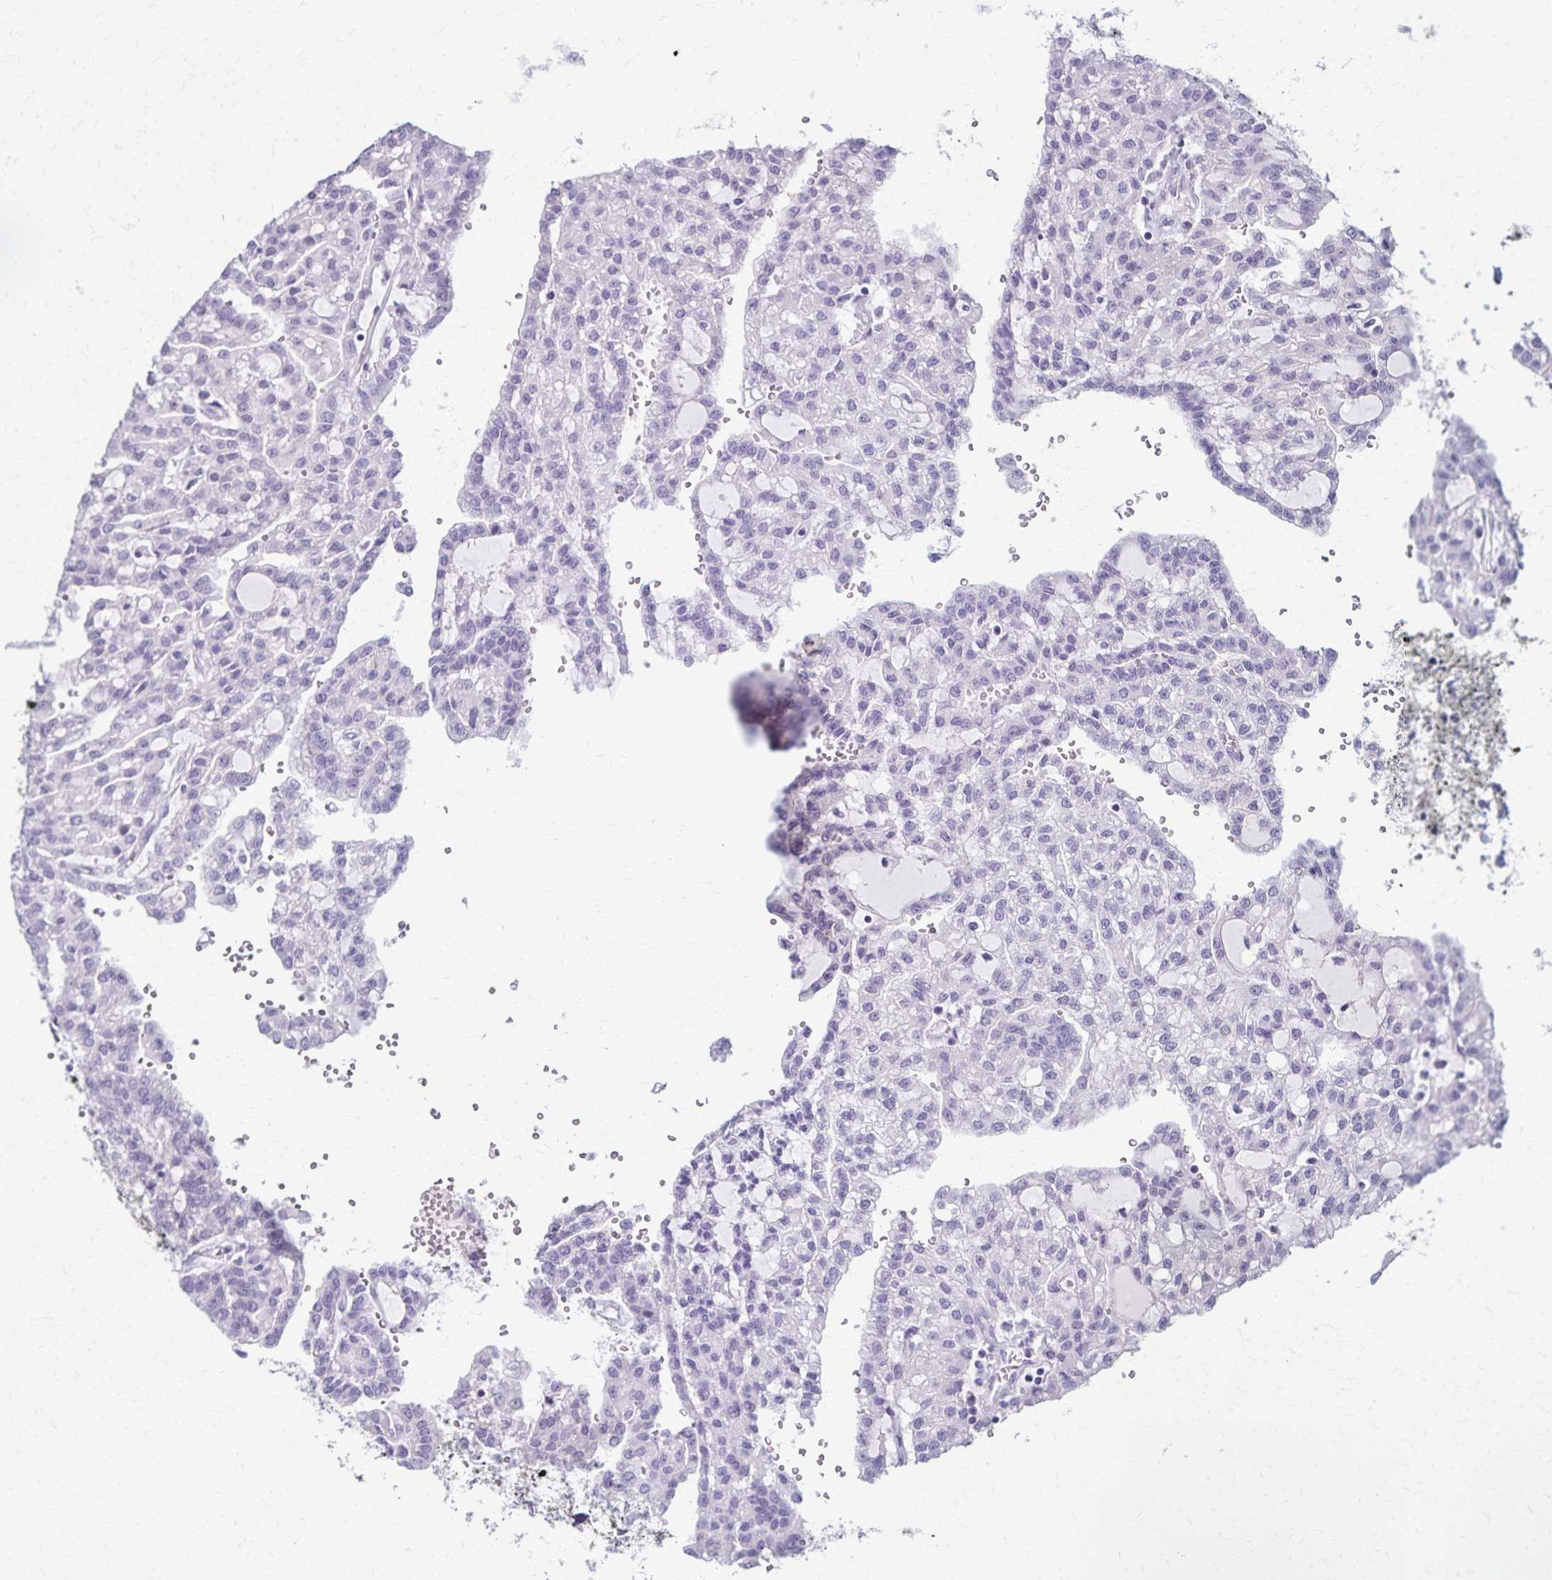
{"staining": {"intensity": "negative", "quantity": "none", "location": "none"}, "tissue": "renal cancer", "cell_type": "Tumor cells", "image_type": "cancer", "snomed": [{"axis": "morphology", "description": "Adenocarcinoma, NOS"}, {"axis": "topography", "description": "Kidney"}], "caption": "Immunohistochemistry (IHC) of adenocarcinoma (renal) exhibits no positivity in tumor cells. (Brightfield microscopy of DAB immunohistochemistry at high magnification).", "gene": "TMEM60", "patient": {"sex": "male", "age": 63}}